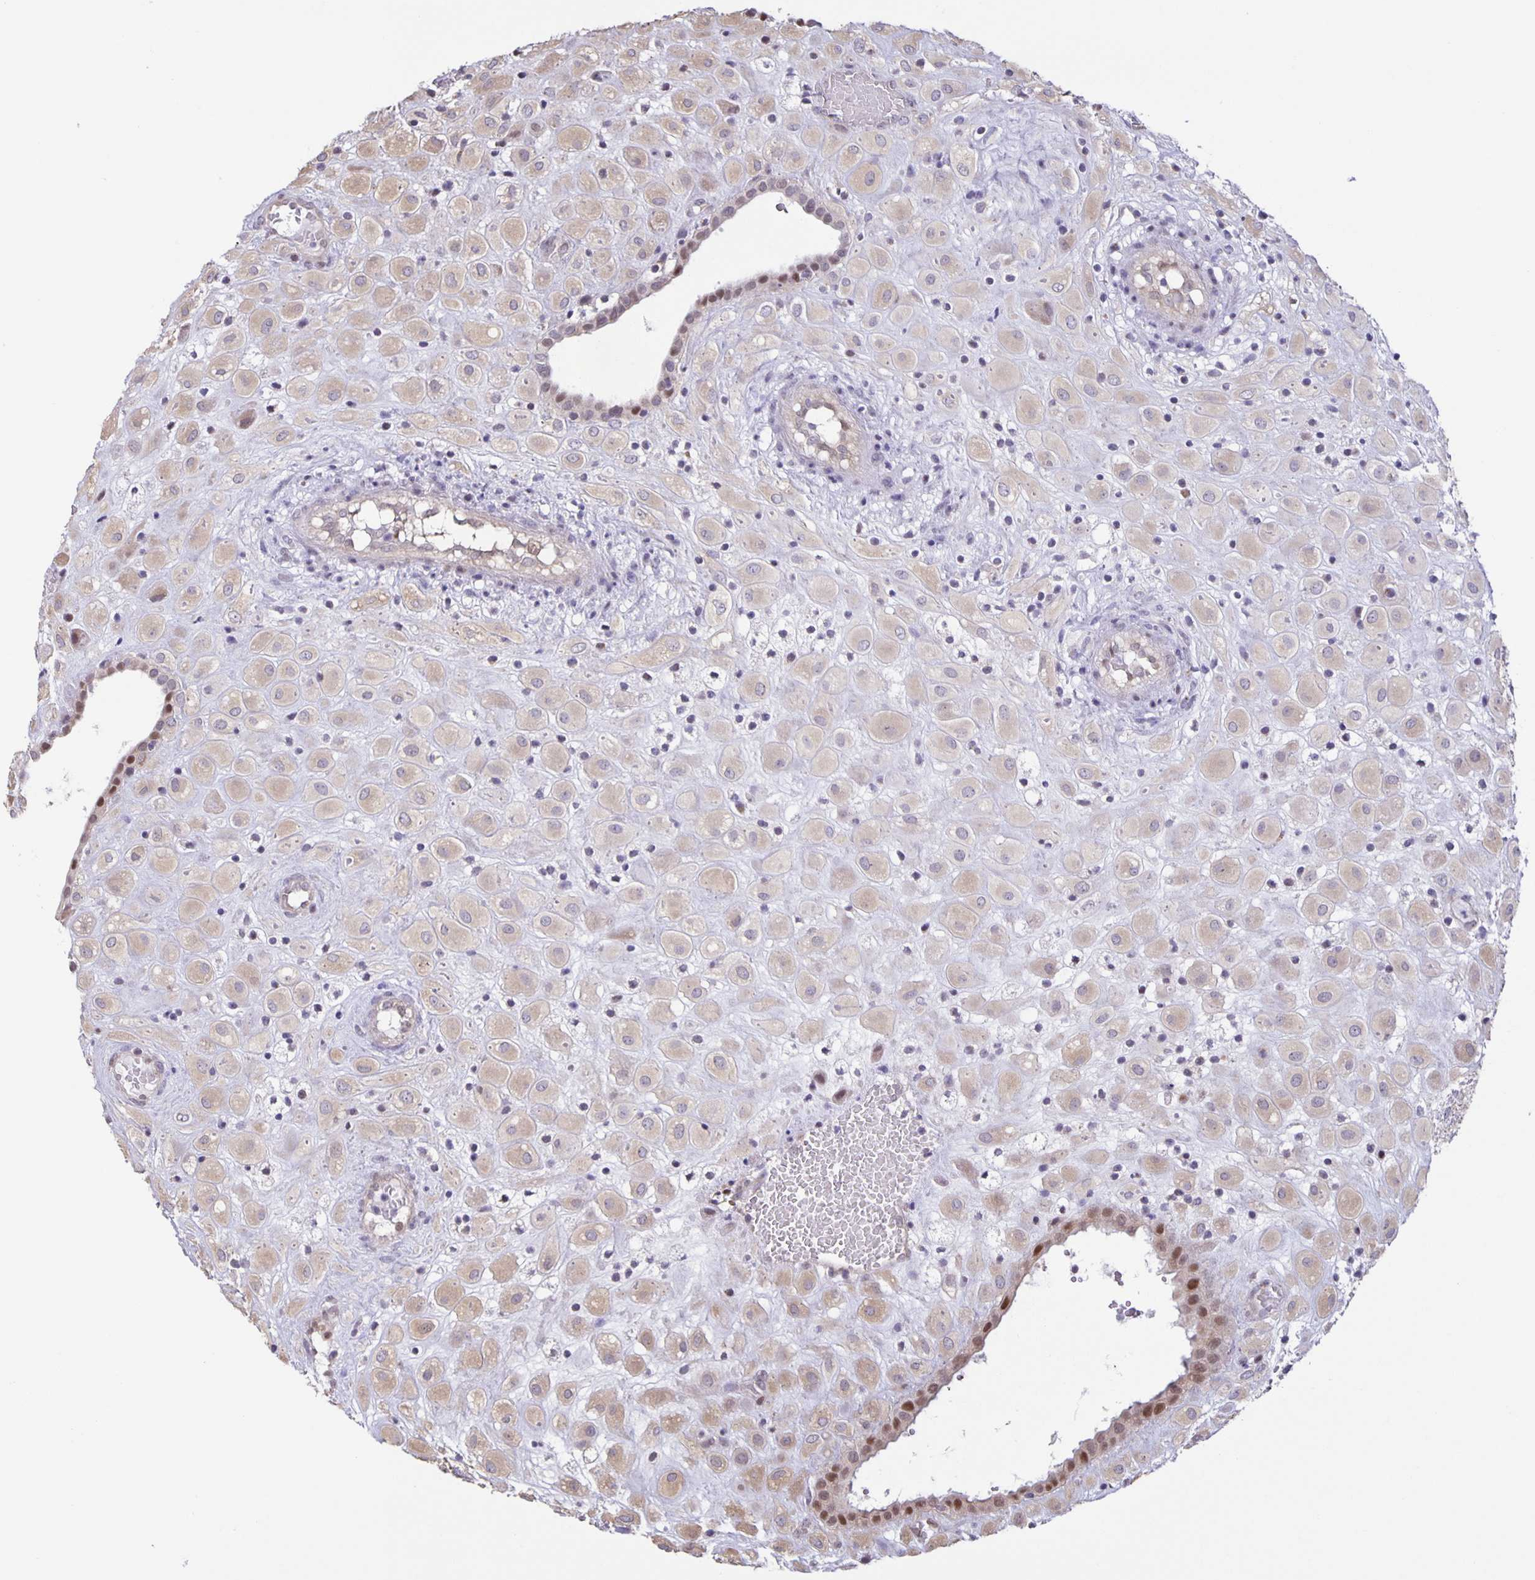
{"staining": {"intensity": "weak", "quantity": ">75%", "location": "cytoplasmic/membranous"}, "tissue": "placenta", "cell_type": "Decidual cells", "image_type": "normal", "snomed": [{"axis": "morphology", "description": "Normal tissue, NOS"}, {"axis": "topography", "description": "Placenta"}], "caption": "Immunohistochemistry (IHC) of normal placenta shows low levels of weak cytoplasmic/membranous expression in about >75% of decidual cells. (DAB (3,3'-diaminobenzidine) IHC, brown staining for protein, blue staining for nuclei).", "gene": "MAPK12", "patient": {"sex": "female", "age": 24}}